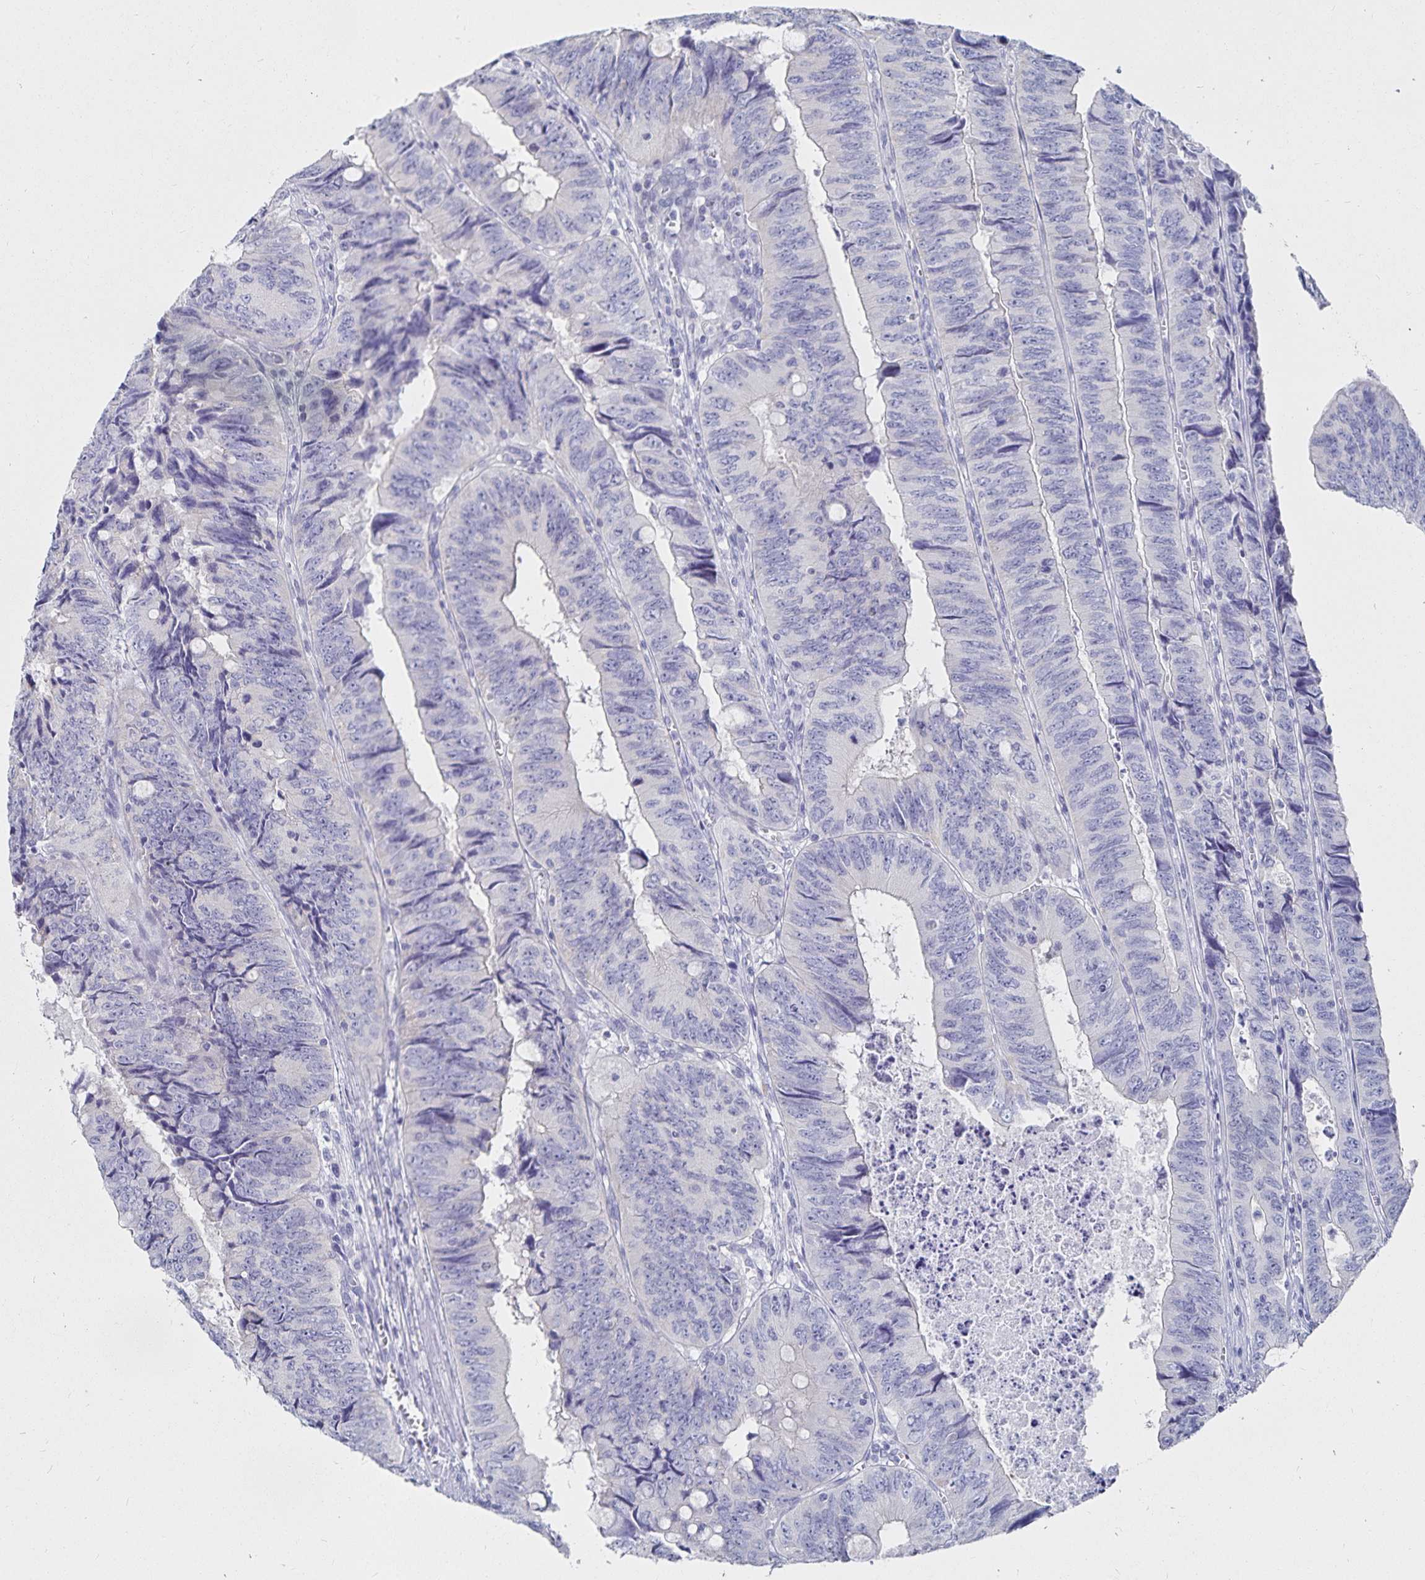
{"staining": {"intensity": "negative", "quantity": "none", "location": "none"}, "tissue": "colorectal cancer", "cell_type": "Tumor cells", "image_type": "cancer", "snomed": [{"axis": "morphology", "description": "Adenocarcinoma, NOS"}, {"axis": "topography", "description": "Colon"}], "caption": "Tumor cells are negative for brown protein staining in colorectal cancer.", "gene": "TNIP1", "patient": {"sex": "female", "age": 84}}